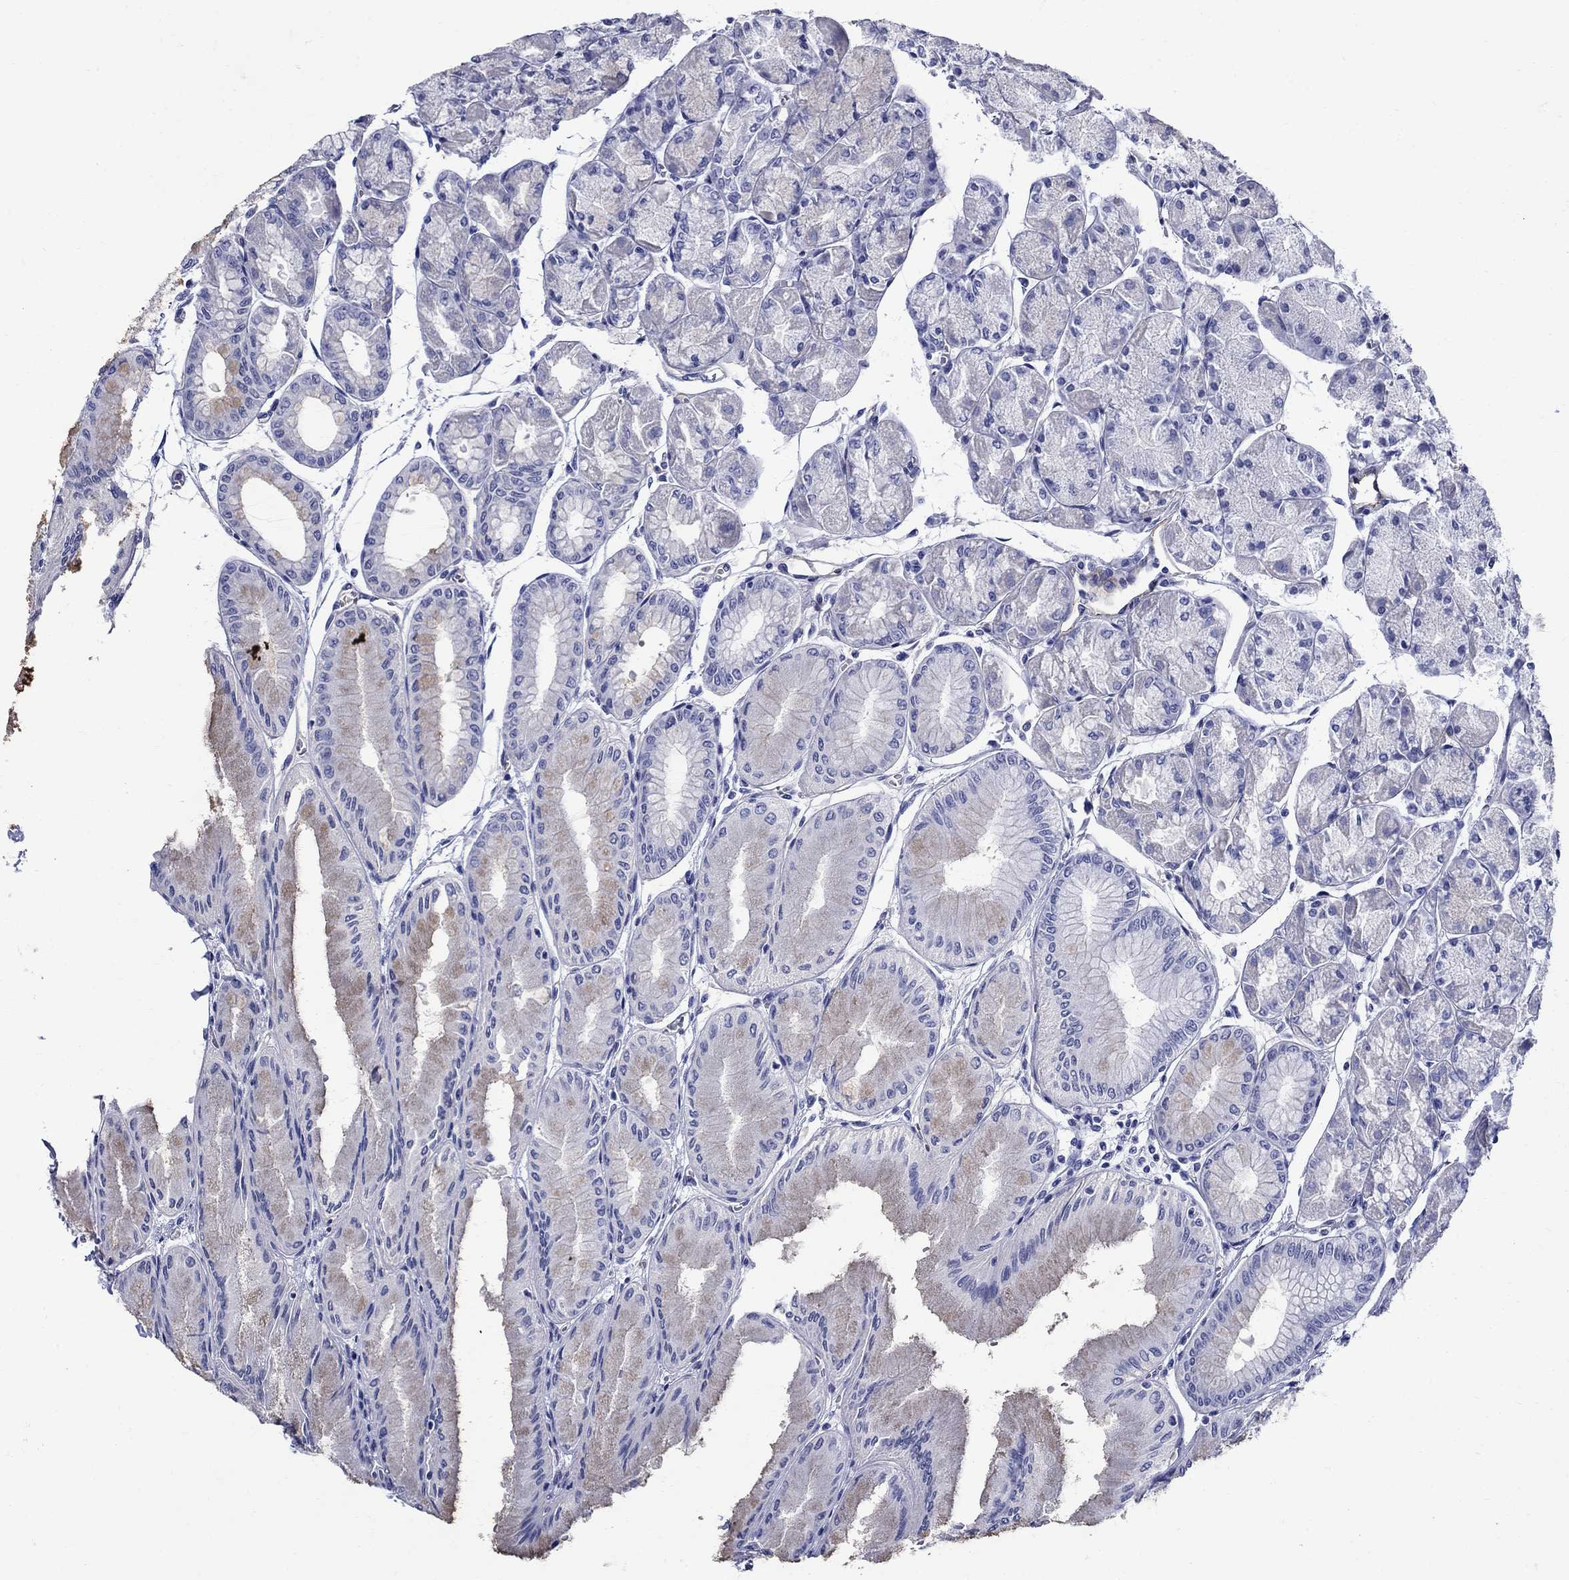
{"staining": {"intensity": "negative", "quantity": "none", "location": "none"}, "tissue": "stomach", "cell_type": "Glandular cells", "image_type": "normal", "snomed": [{"axis": "morphology", "description": "Normal tissue, NOS"}, {"axis": "topography", "description": "Stomach, upper"}], "caption": "Protein analysis of benign stomach reveals no significant positivity in glandular cells.", "gene": "SMCP", "patient": {"sex": "male", "age": 60}}